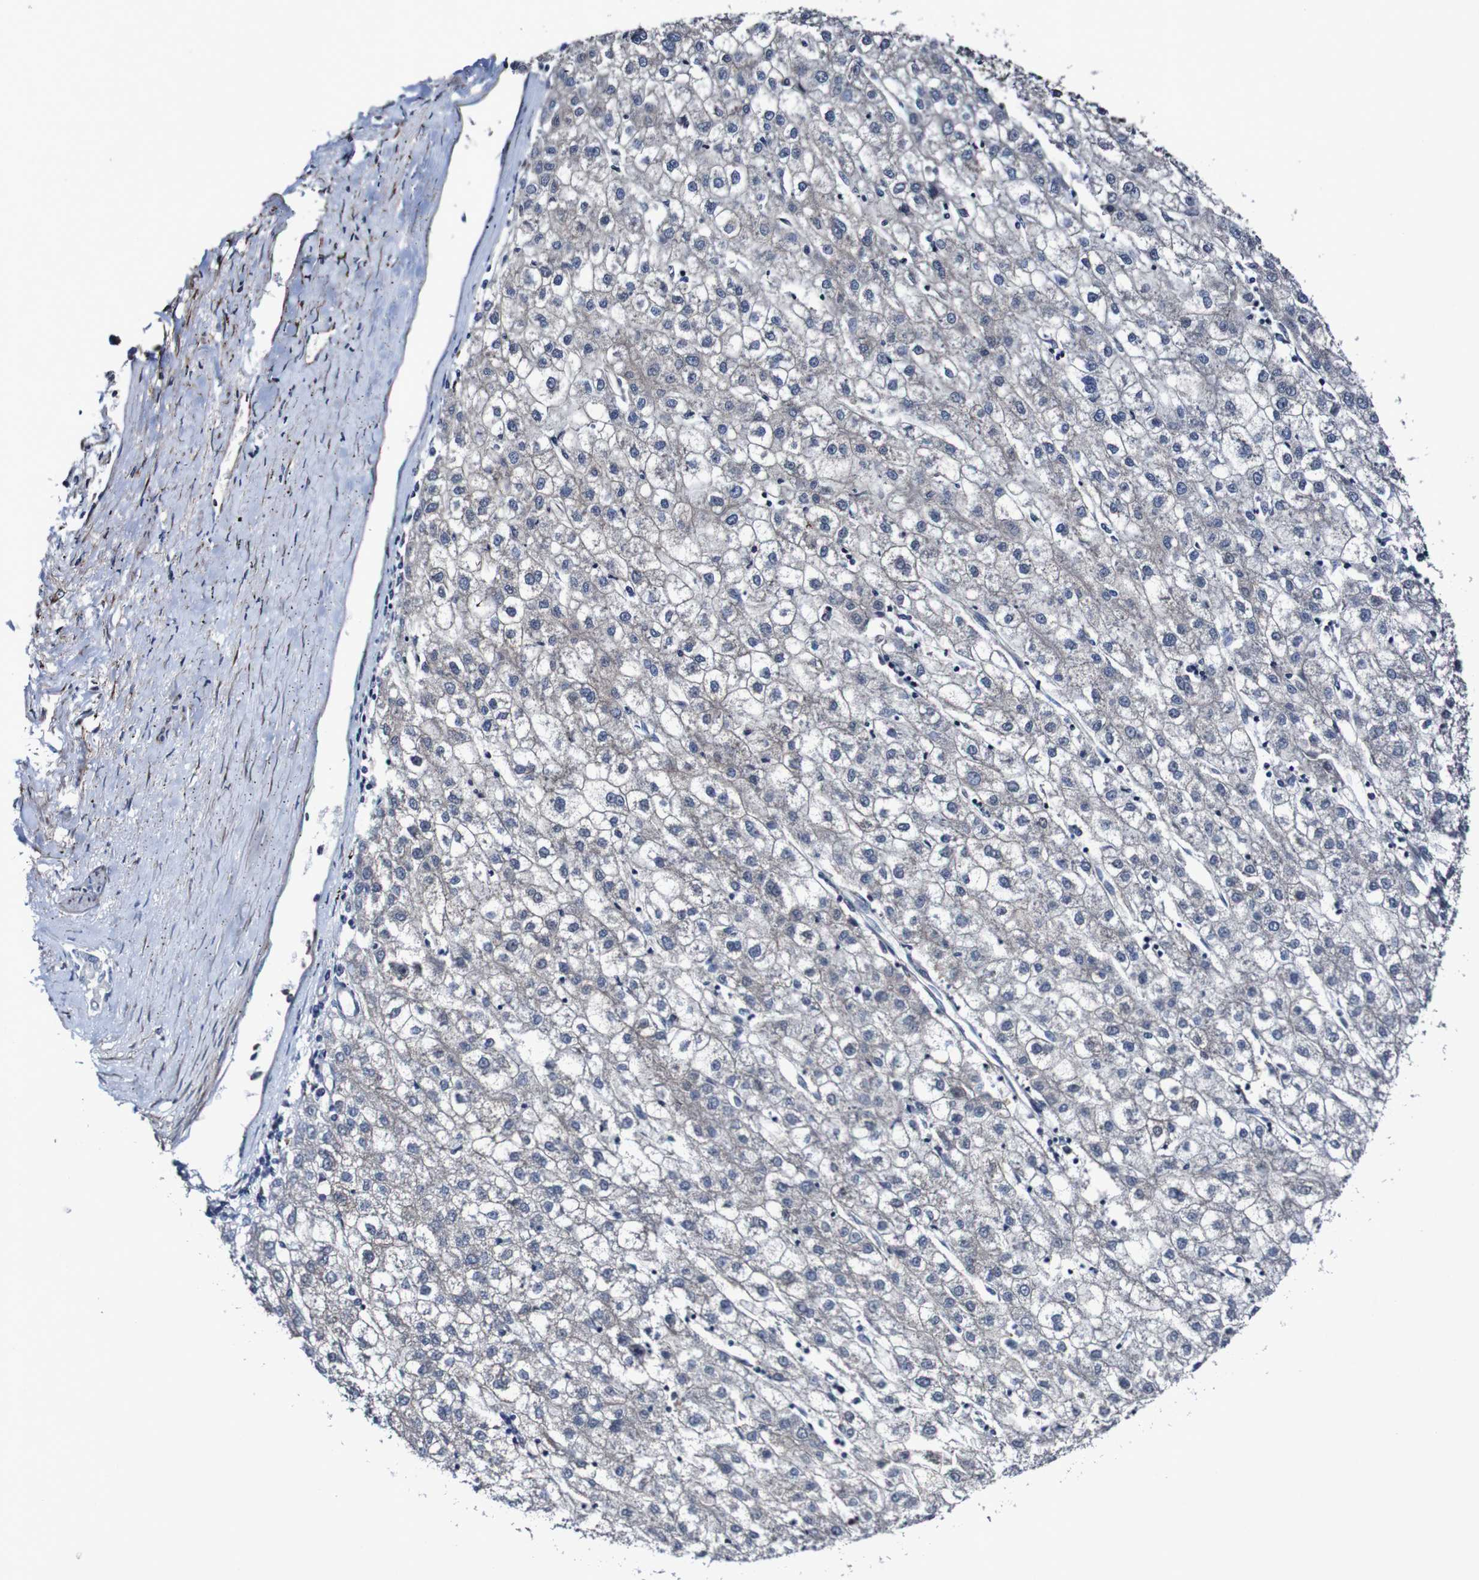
{"staining": {"intensity": "negative", "quantity": "none", "location": "none"}, "tissue": "liver cancer", "cell_type": "Tumor cells", "image_type": "cancer", "snomed": [{"axis": "morphology", "description": "Carcinoma, Hepatocellular, NOS"}, {"axis": "topography", "description": "Liver"}], "caption": "Immunohistochemistry (IHC) of liver cancer (hepatocellular carcinoma) shows no positivity in tumor cells. (DAB immunohistochemistry, high magnification).", "gene": "CSF1R", "patient": {"sex": "male", "age": 72}}